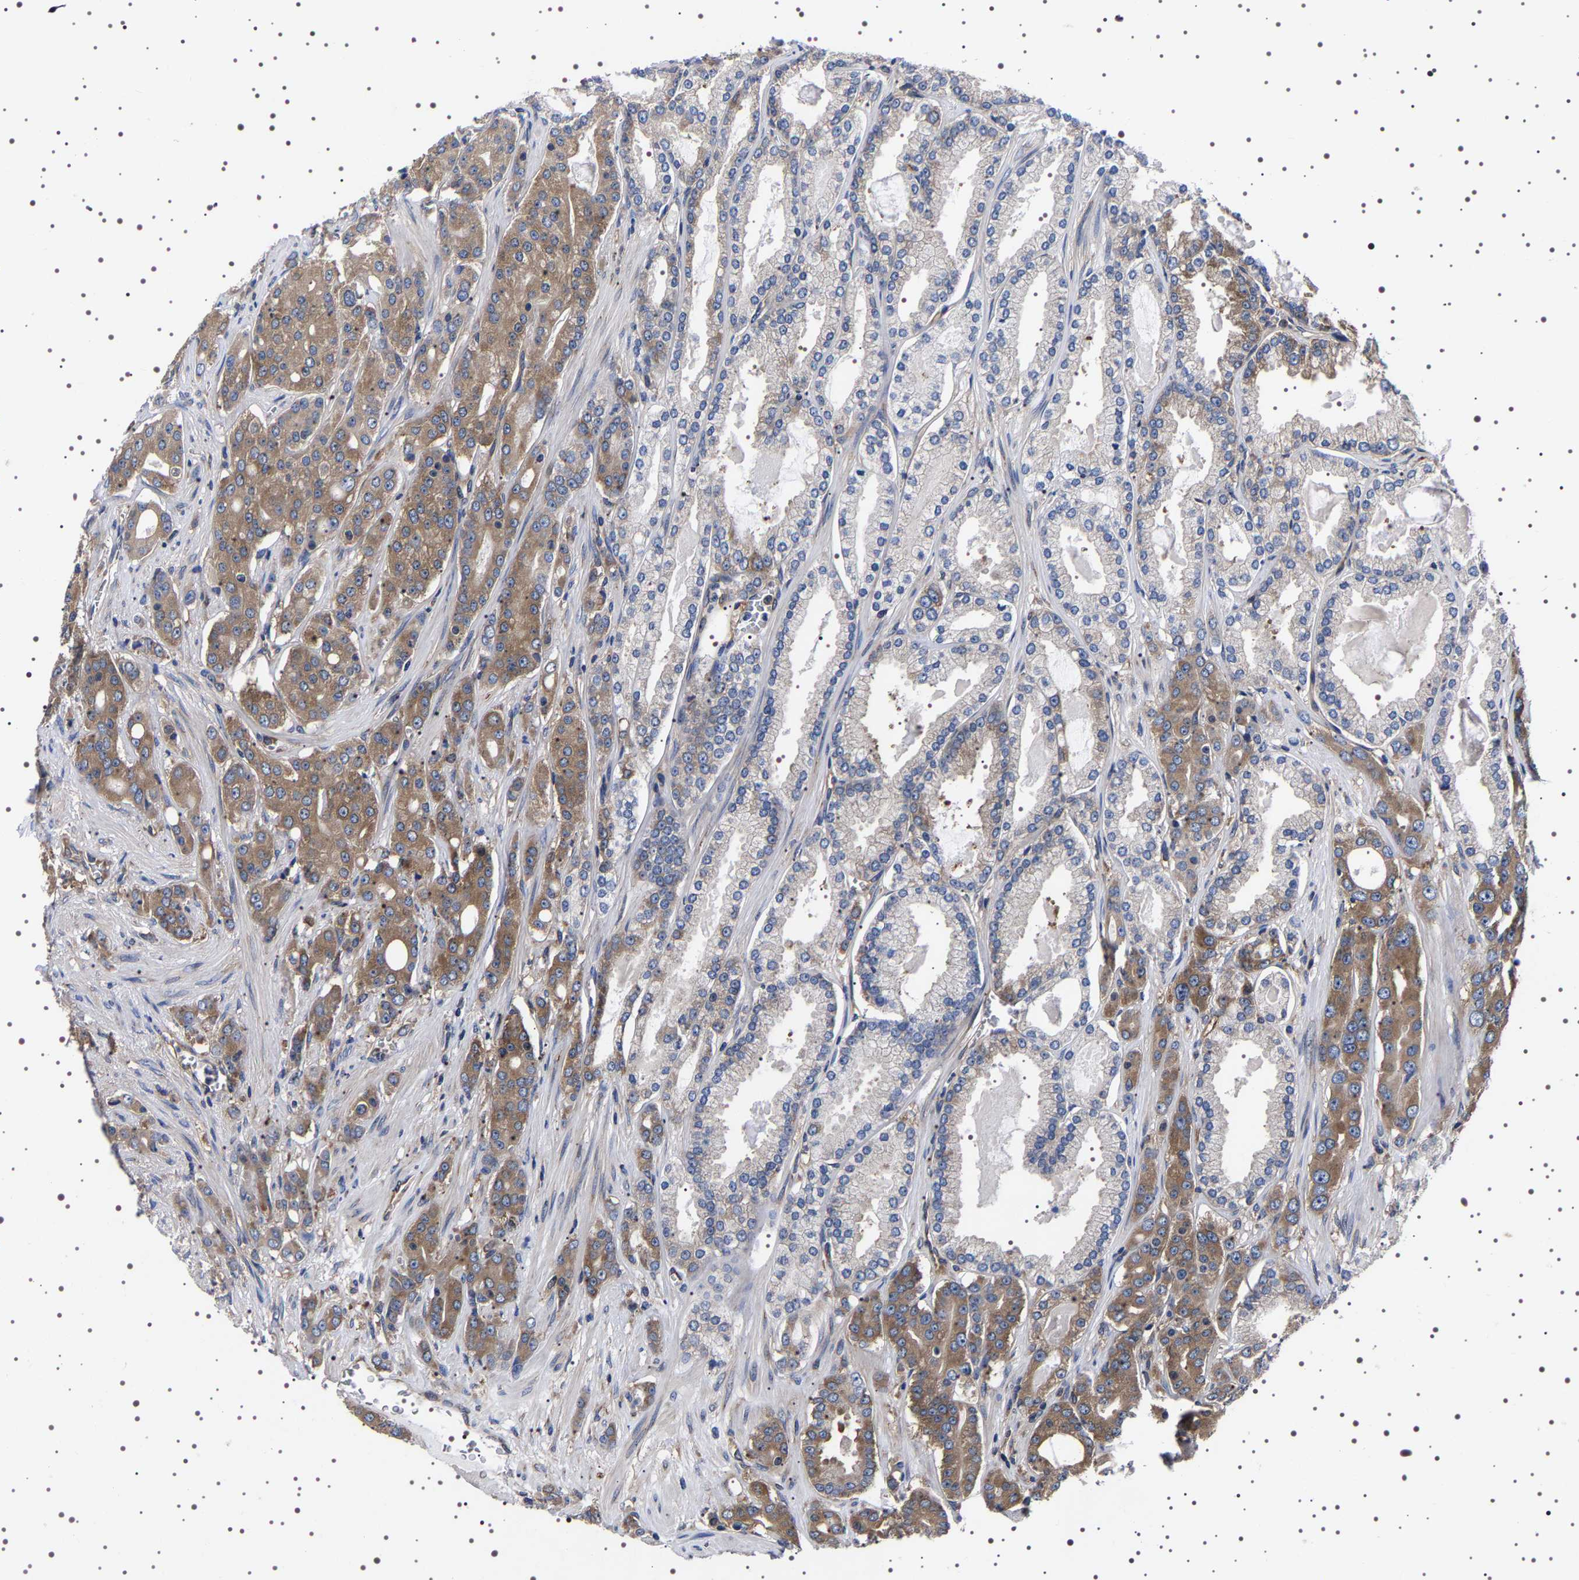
{"staining": {"intensity": "moderate", "quantity": "25%-75%", "location": "cytoplasmic/membranous"}, "tissue": "prostate cancer", "cell_type": "Tumor cells", "image_type": "cancer", "snomed": [{"axis": "morphology", "description": "Adenocarcinoma, High grade"}, {"axis": "topography", "description": "Prostate"}], "caption": "Protein expression by IHC shows moderate cytoplasmic/membranous staining in about 25%-75% of tumor cells in high-grade adenocarcinoma (prostate). The protein of interest is stained brown, and the nuclei are stained in blue (DAB (3,3'-diaminobenzidine) IHC with brightfield microscopy, high magnification).", "gene": "DARS1", "patient": {"sex": "male", "age": 71}}